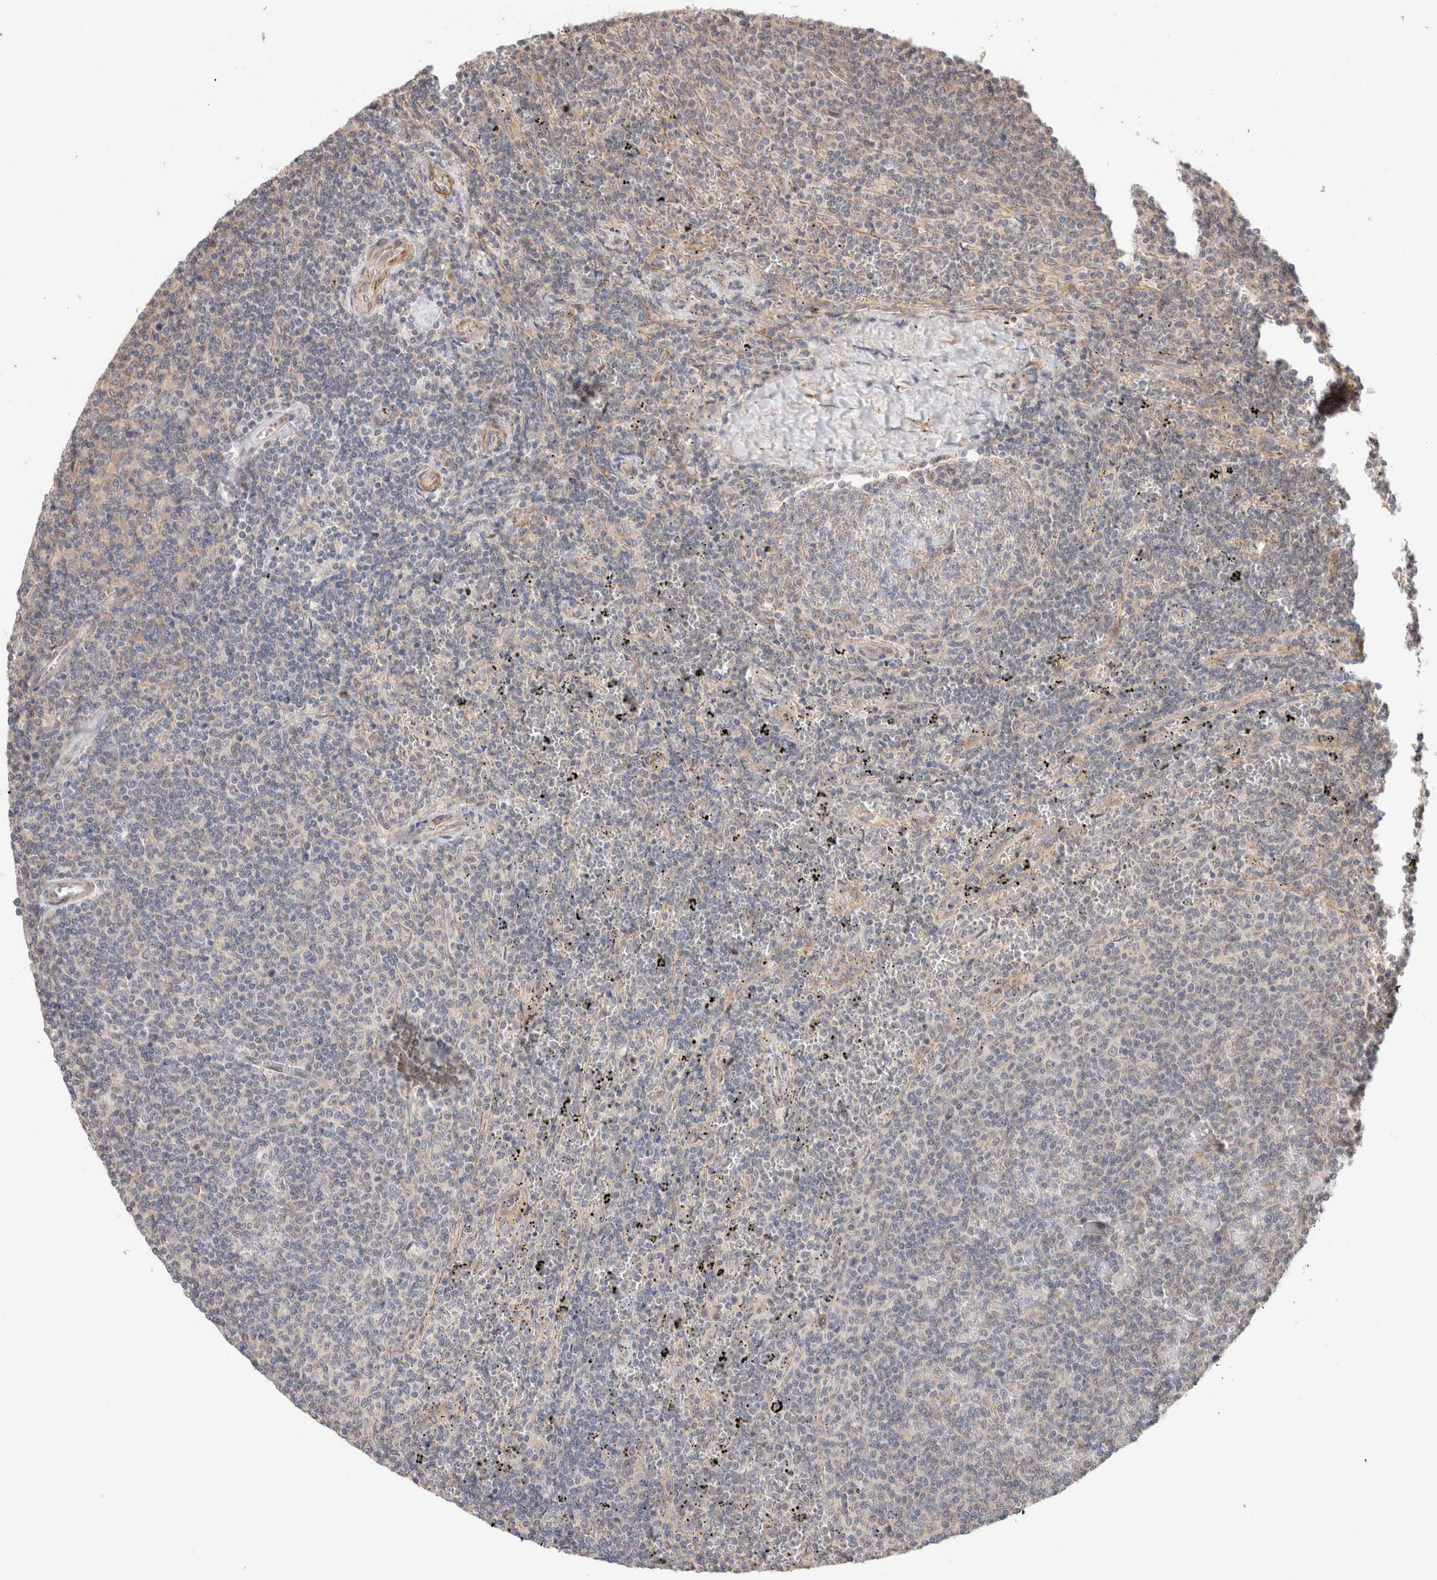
{"staining": {"intensity": "negative", "quantity": "none", "location": "none"}, "tissue": "lymphoma", "cell_type": "Tumor cells", "image_type": "cancer", "snomed": [{"axis": "morphology", "description": "Malignant lymphoma, non-Hodgkin's type, Low grade"}, {"axis": "topography", "description": "Spleen"}], "caption": "This is an immunohistochemistry image of lymphoma. There is no expression in tumor cells.", "gene": "ID3", "patient": {"sex": "female", "age": 50}}